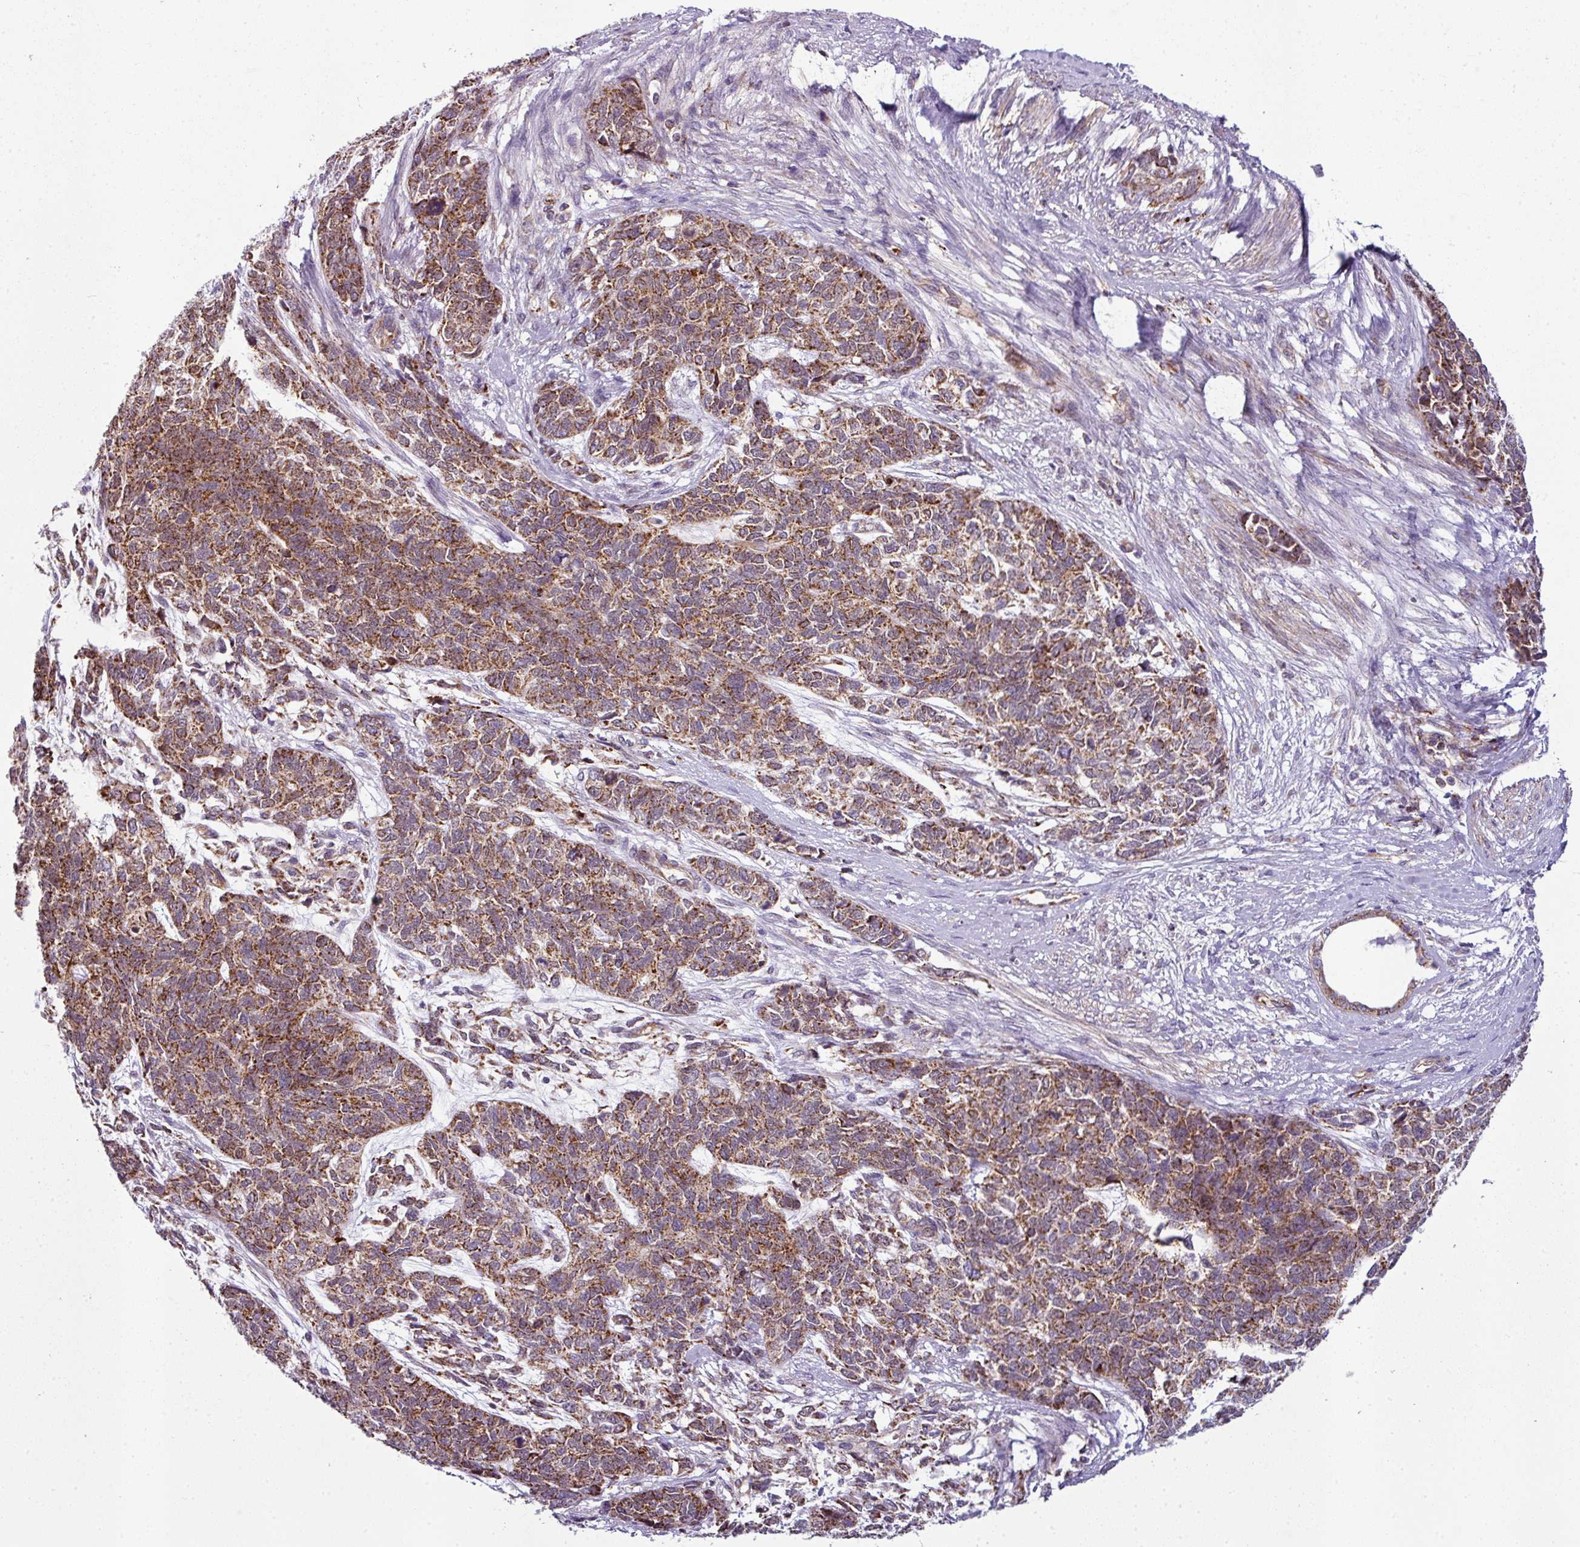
{"staining": {"intensity": "strong", "quantity": ">75%", "location": "cytoplasmic/membranous"}, "tissue": "cervical cancer", "cell_type": "Tumor cells", "image_type": "cancer", "snomed": [{"axis": "morphology", "description": "Squamous cell carcinoma, NOS"}, {"axis": "topography", "description": "Cervix"}], "caption": "Protein staining exhibits strong cytoplasmic/membranous staining in about >75% of tumor cells in cervical squamous cell carcinoma. The staining was performed using DAB (3,3'-diaminobenzidine) to visualize the protein expression in brown, while the nuclei were stained in blue with hematoxylin (Magnification: 20x).", "gene": "PRELID3B", "patient": {"sex": "female", "age": 63}}